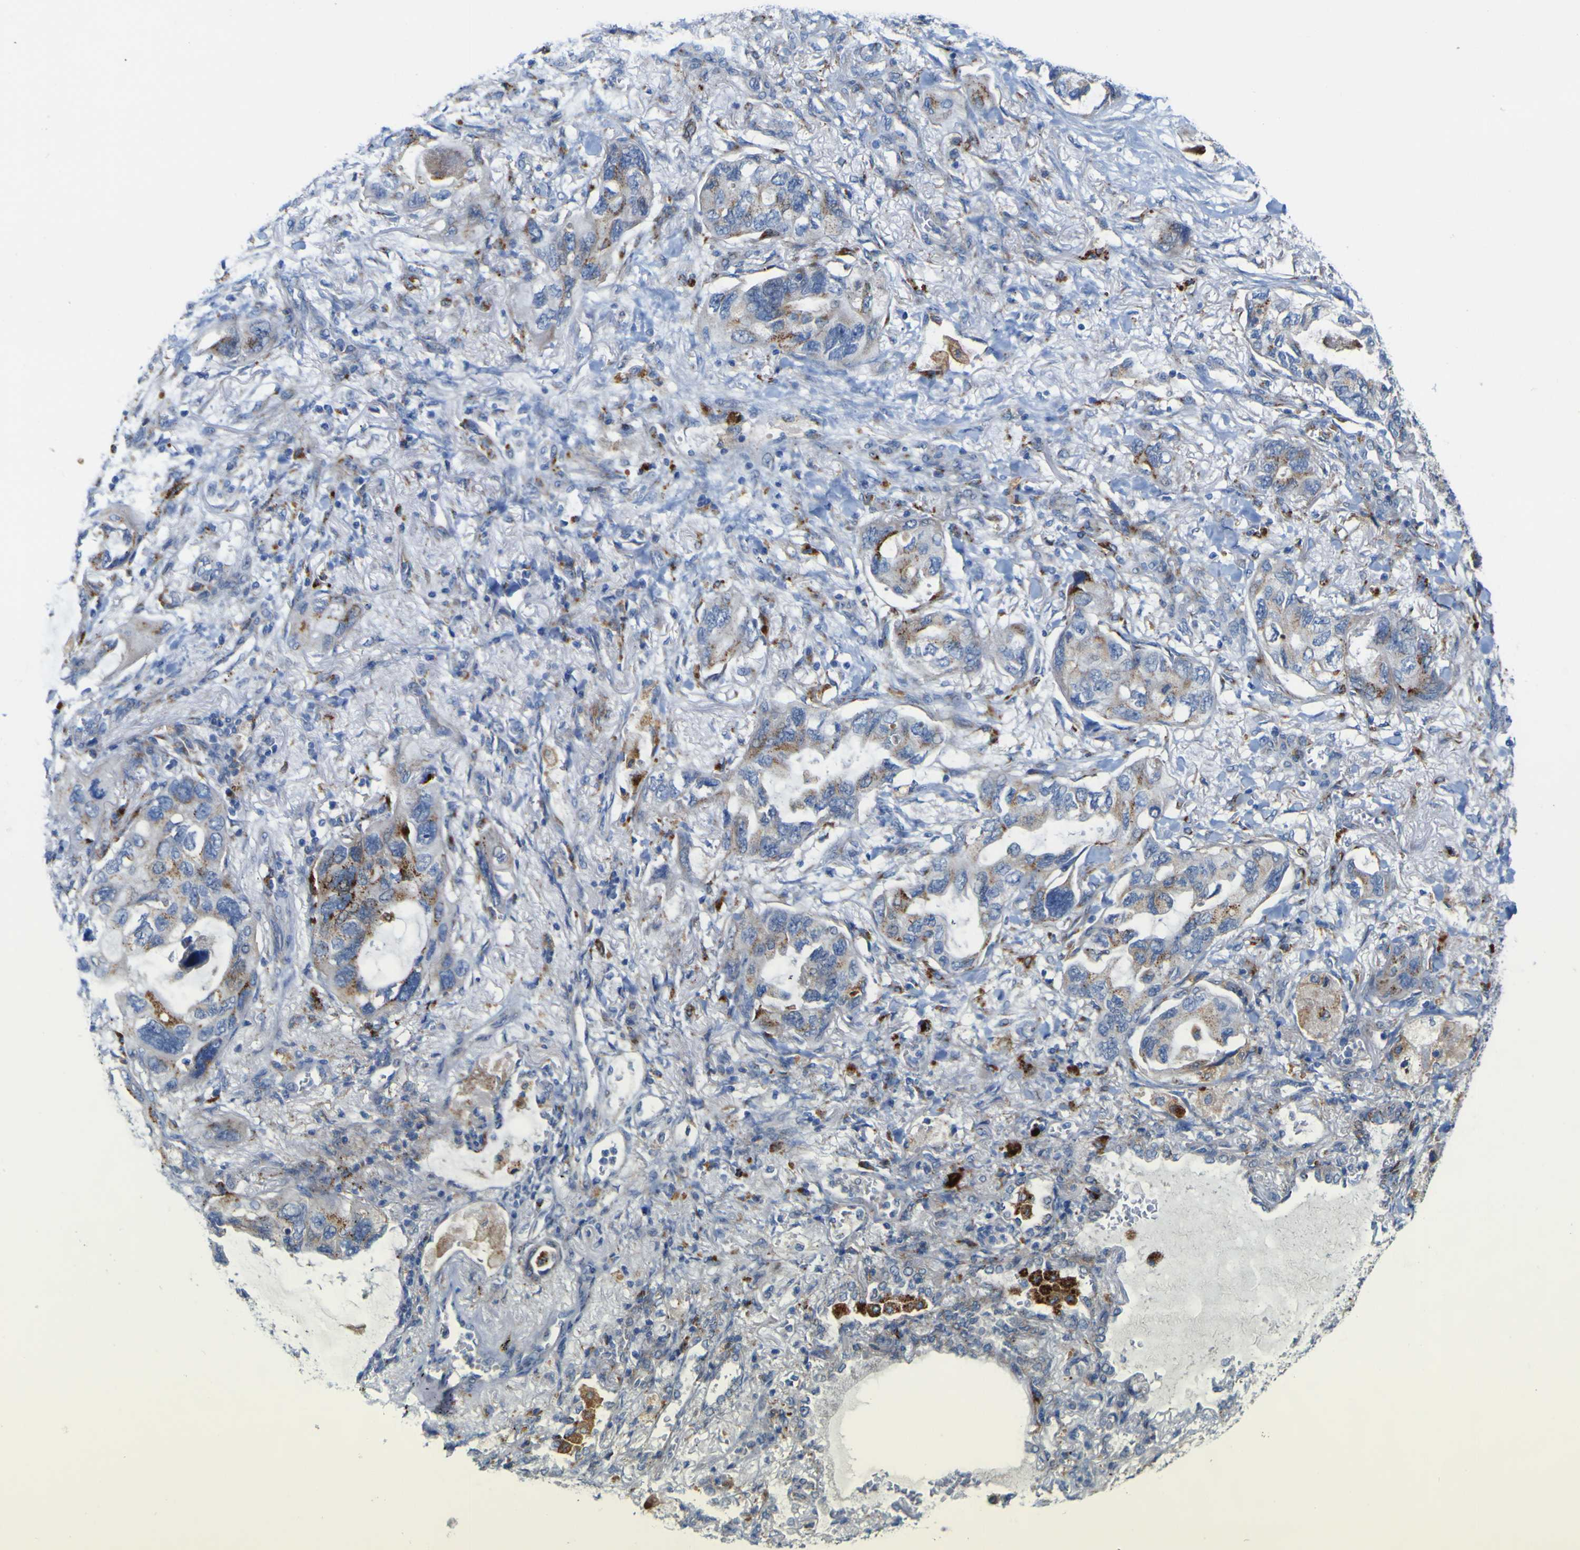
{"staining": {"intensity": "moderate", "quantity": "25%-75%", "location": "cytoplasmic/membranous"}, "tissue": "lung cancer", "cell_type": "Tumor cells", "image_type": "cancer", "snomed": [{"axis": "morphology", "description": "Squamous cell carcinoma, NOS"}, {"axis": "topography", "description": "Lung"}], "caption": "Immunohistochemical staining of squamous cell carcinoma (lung) shows medium levels of moderate cytoplasmic/membranous positivity in about 25%-75% of tumor cells. (DAB IHC, brown staining for protein, blue staining for nuclei).", "gene": "PTPRF", "patient": {"sex": "female", "age": 73}}